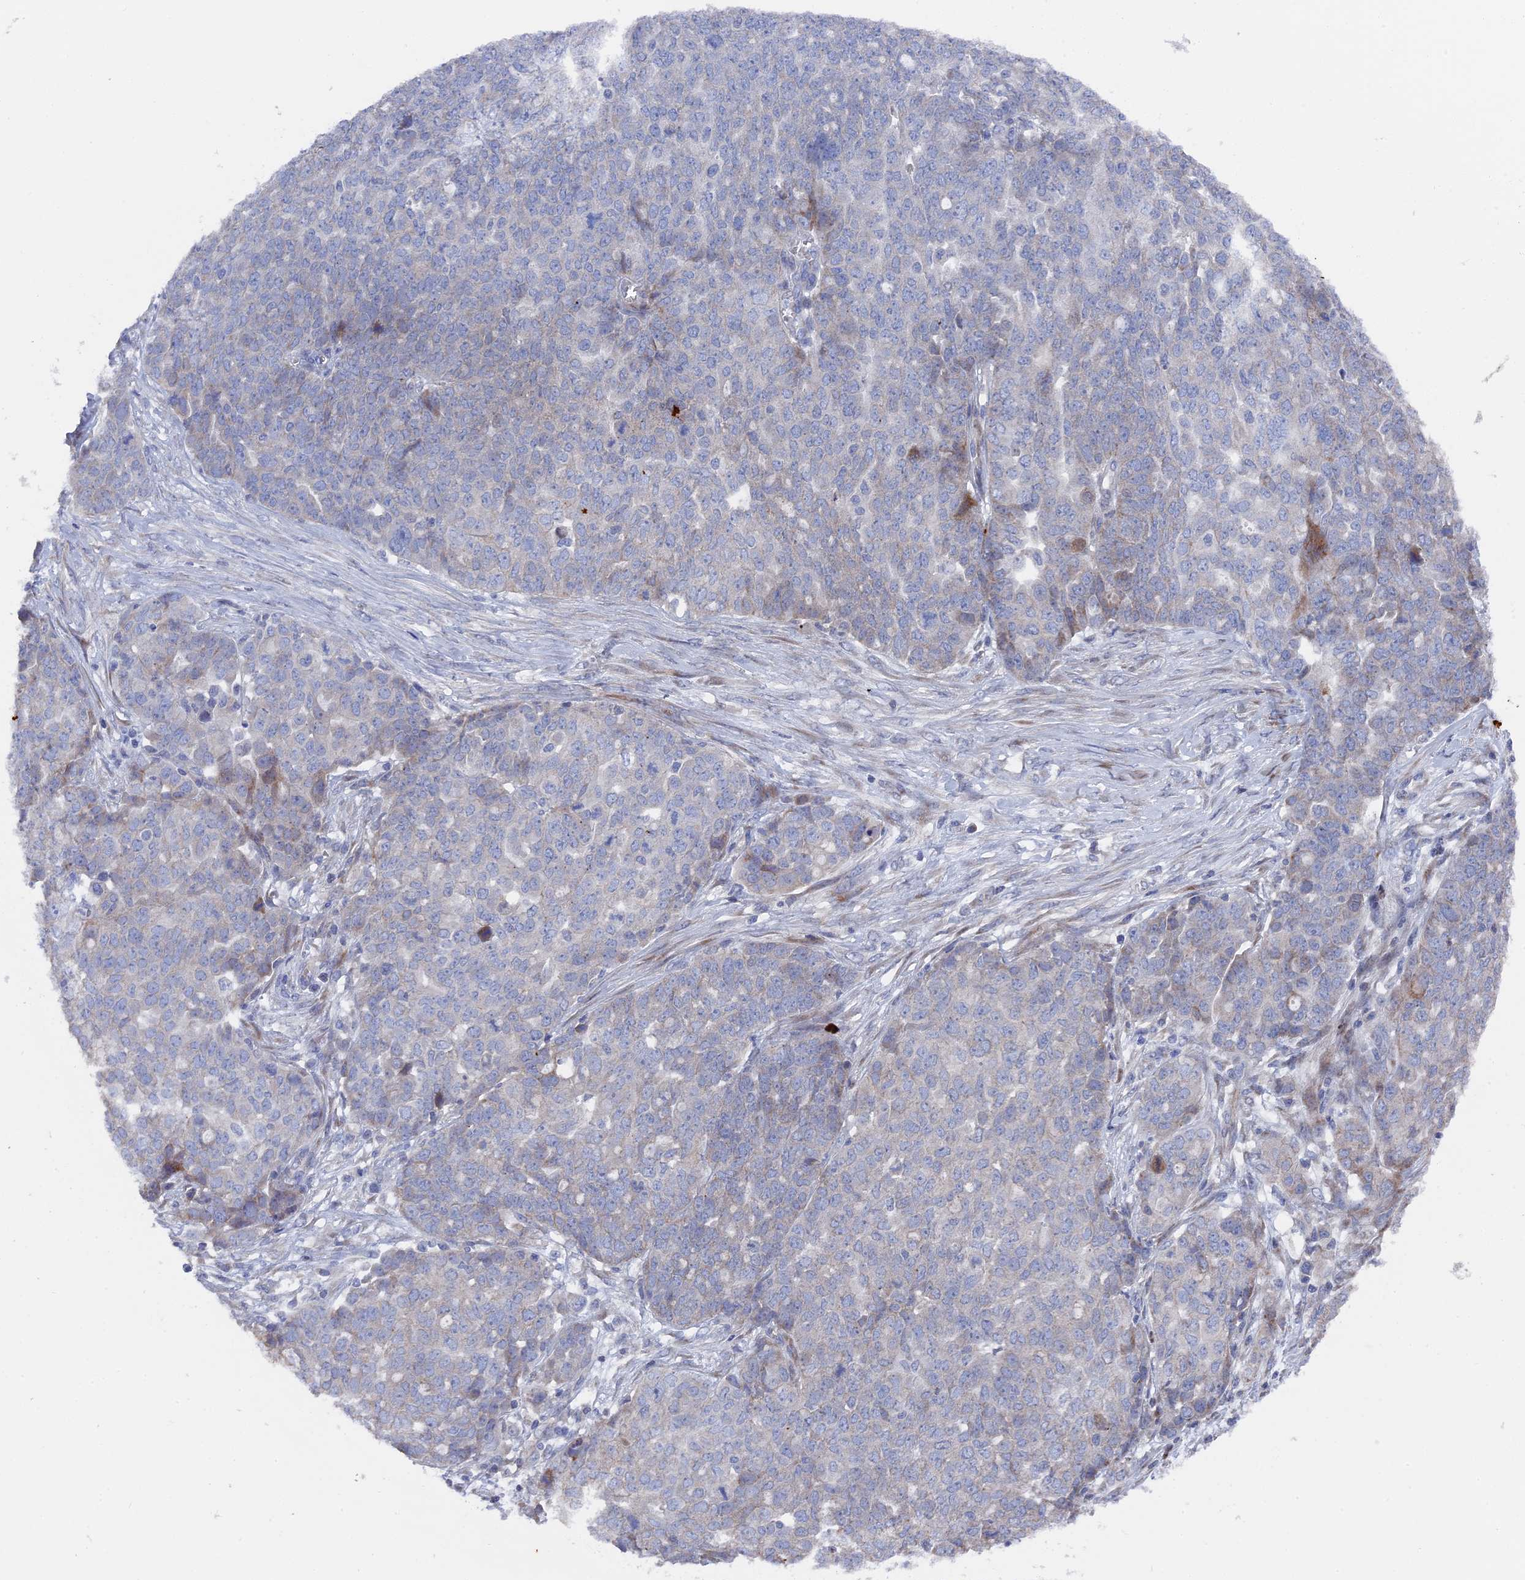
{"staining": {"intensity": "negative", "quantity": "none", "location": "none"}, "tissue": "ovarian cancer", "cell_type": "Tumor cells", "image_type": "cancer", "snomed": [{"axis": "morphology", "description": "Cystadenocarcinoma, serous, NOS"}, {"axis": "topography", "description": "Soft tissue"}, {"axis": "topography", "description": "Ovary"}], "caption": "Tumor cells are negative for brown protein staining in ovarian cancer (serous cystadenocarcinoma). (Stains: DAB immunohistochemistry with hematoxylin counter stain, Microscopy: brightfield microscopy at high magnification).", "gene": "TMEM161A", "patient": {"sex": "female", "age": 57}}